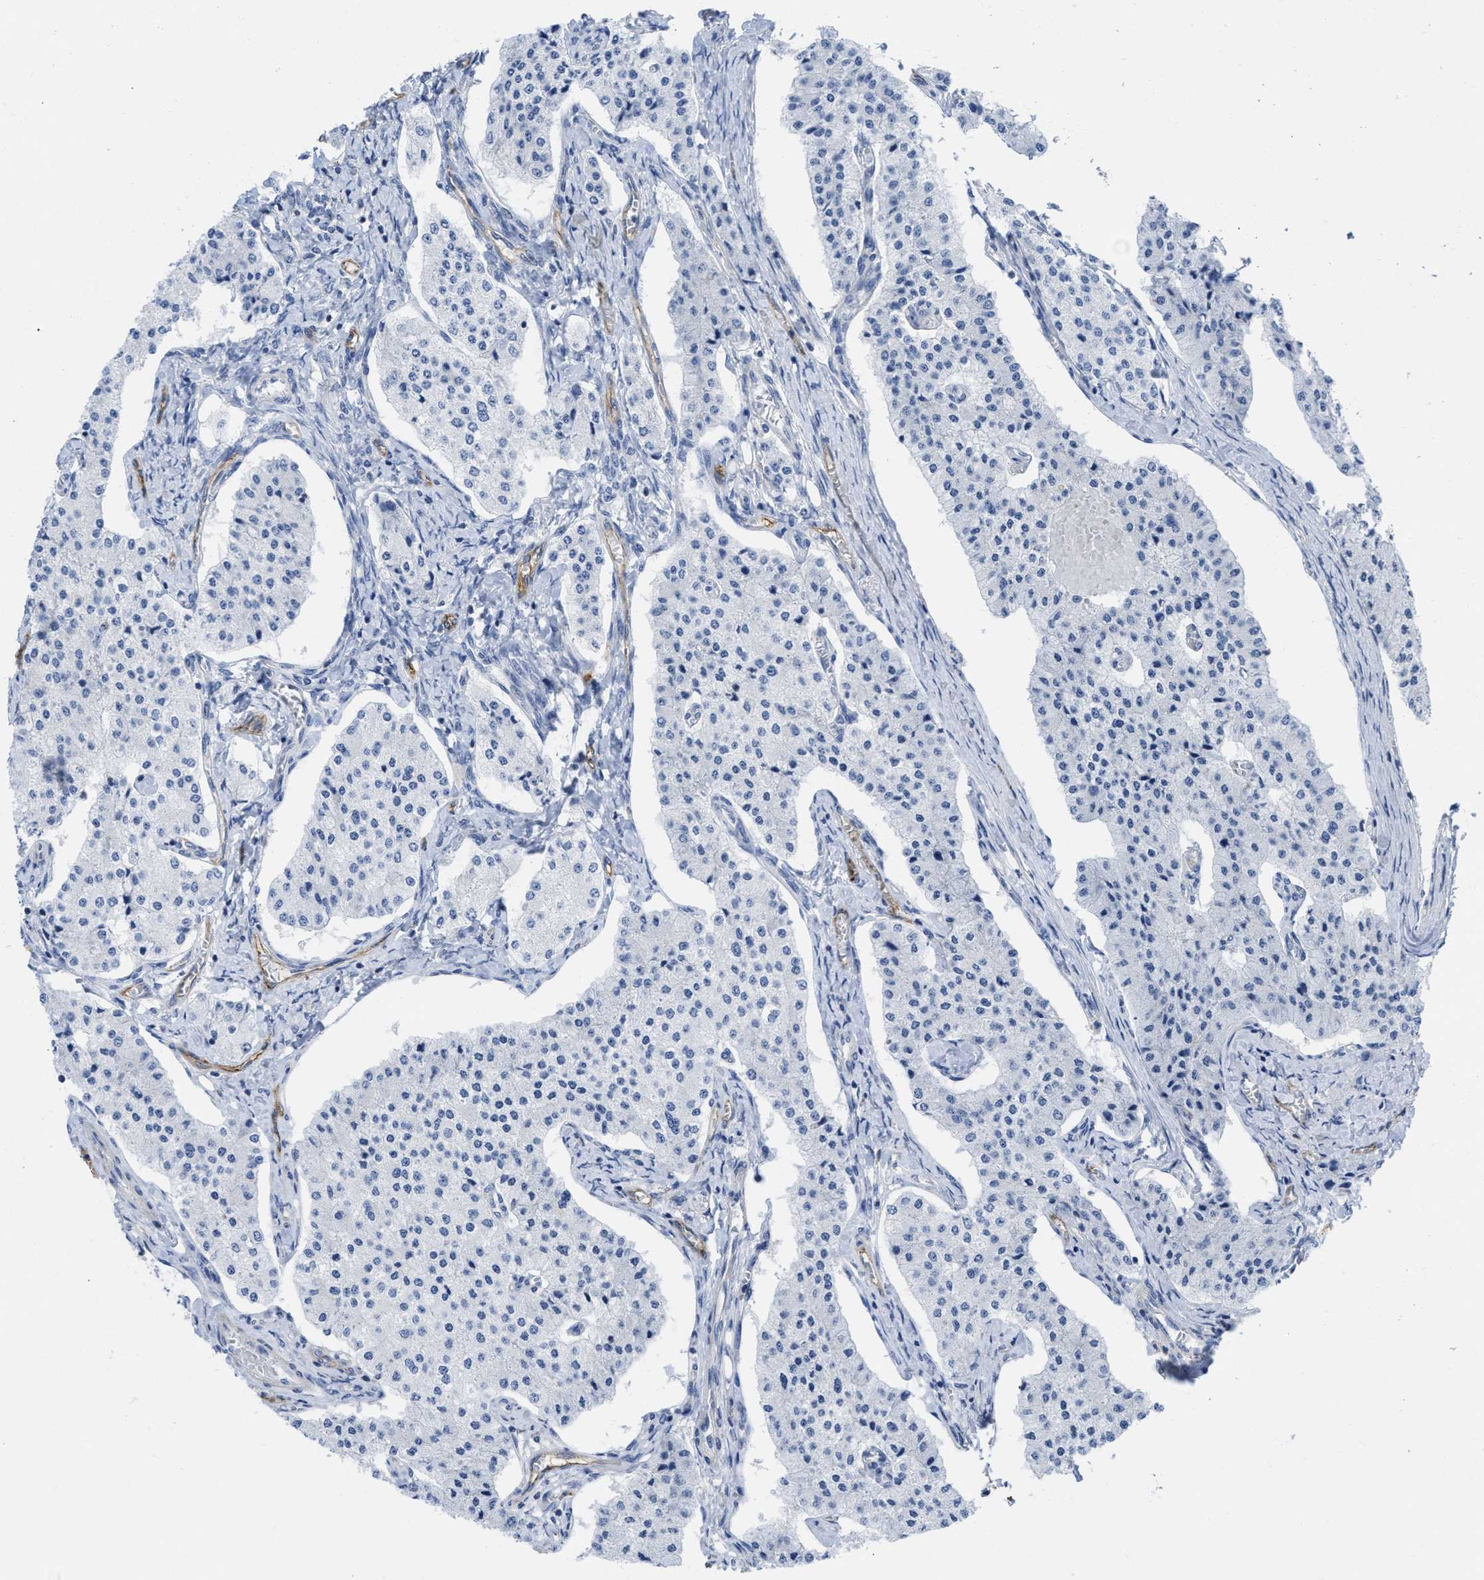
{"staining": {"intensity": "negative", "quantity": "none", "location": "none"}, "tissue": "carcinoid", "cell_type": "Tumor cells", "image_type": "cancer", "snomed": [{"axis": "morphology", "description": "Carcinoid, malignant, NOS"}, {"axis": "topography", "description": "Colon"}], "caption": "A micrograph of carcinoid stained for a protein reveals no brown staining in tumor cells. (Brightfield microscopy of DAB immunohistochemistry (IHC) at high magnification).", "gene": "ACKR1", "patient": {"sex": "female", "age": 52}}